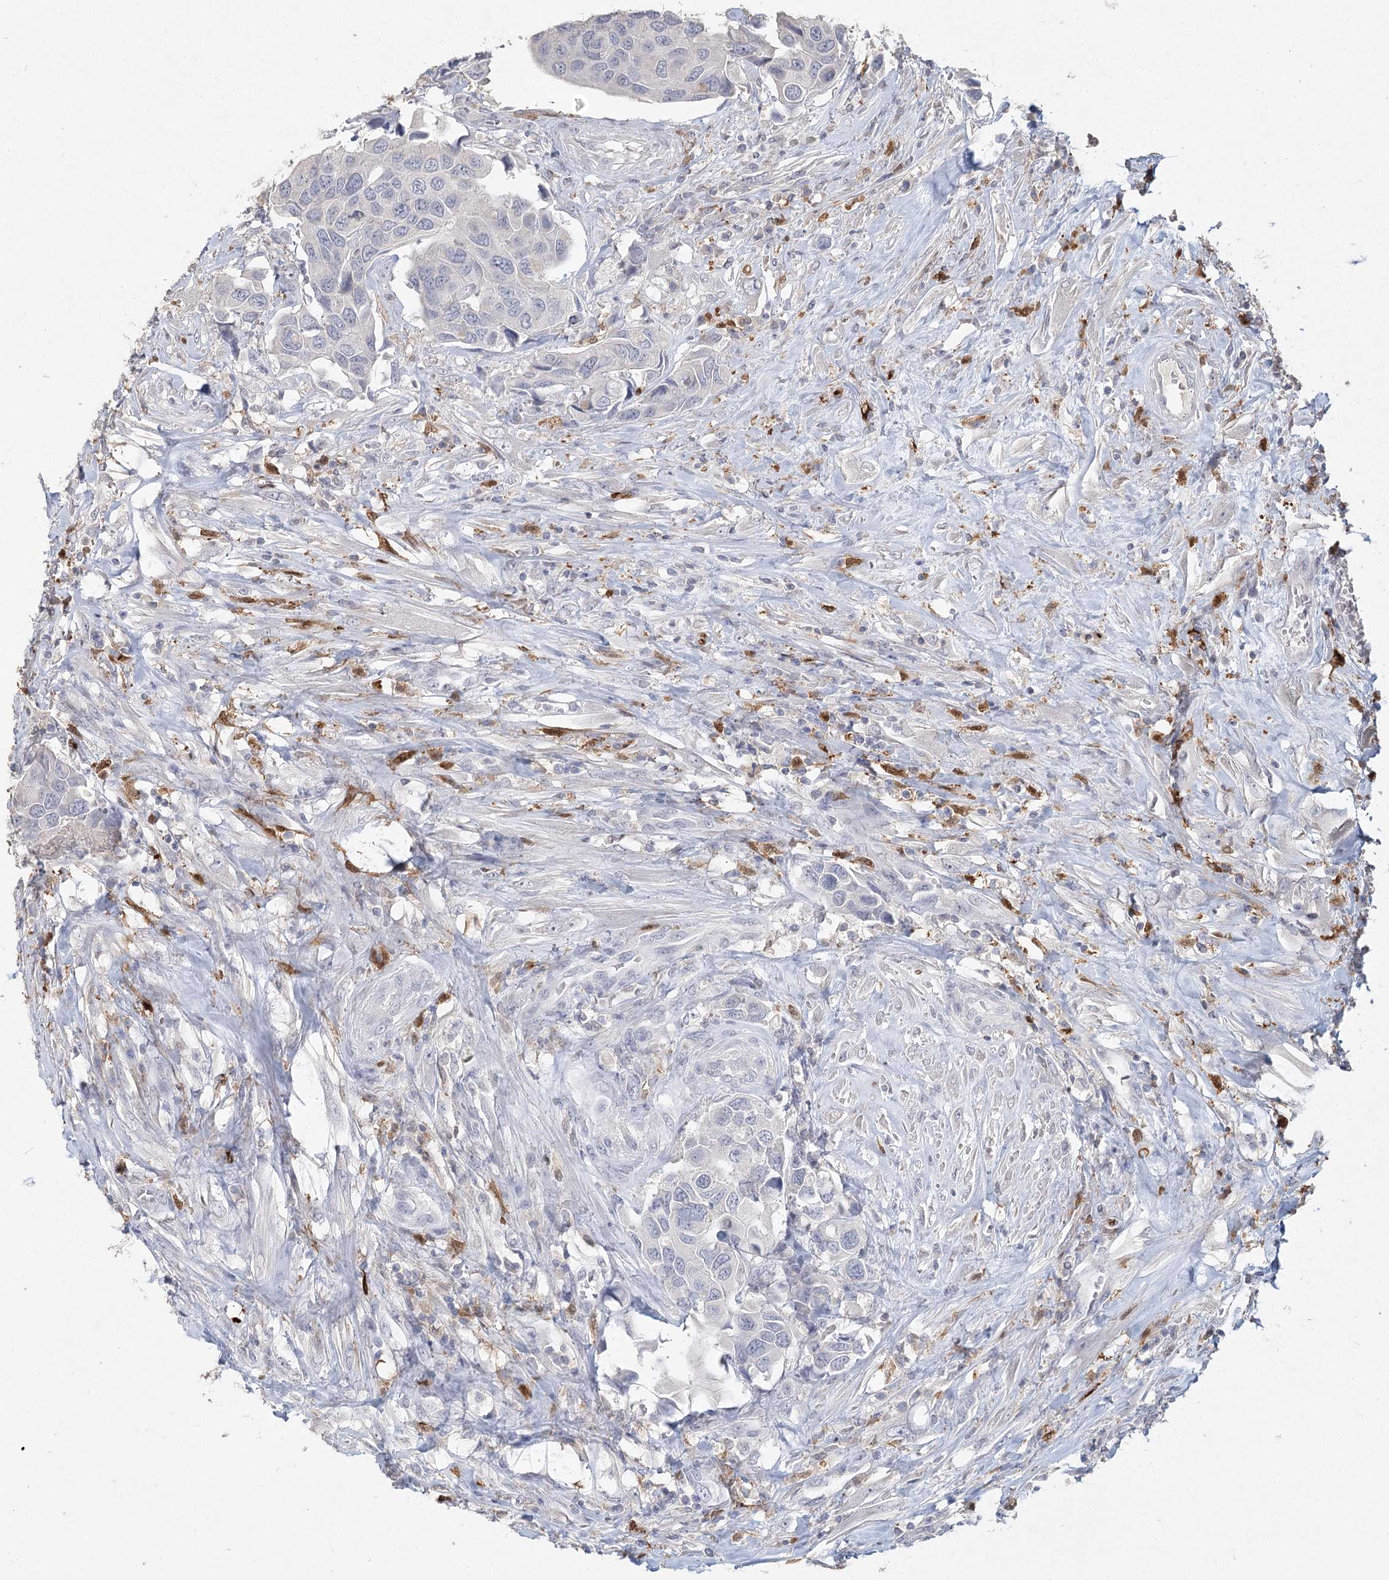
{"staining": {"intensity": "negative", "quantity": "none", "location": "none"}, "tissue": "urothelial cancer", "cell_type": "Tumor cells", "image_type": "cancer", "snomed": [{"axis": "morphology", "description": "Urothelial carcinoma, High grade"}, {"axis": "topography", "description": "Urinary bladder"}], "caption": "This is a histopathology image of immunohistochemistry staining of urothelial carcinoma (high-grade), which shows no staining in tumor cells.", "gene": "ARSI", "patient": {"sex": "male", "age": 74}}